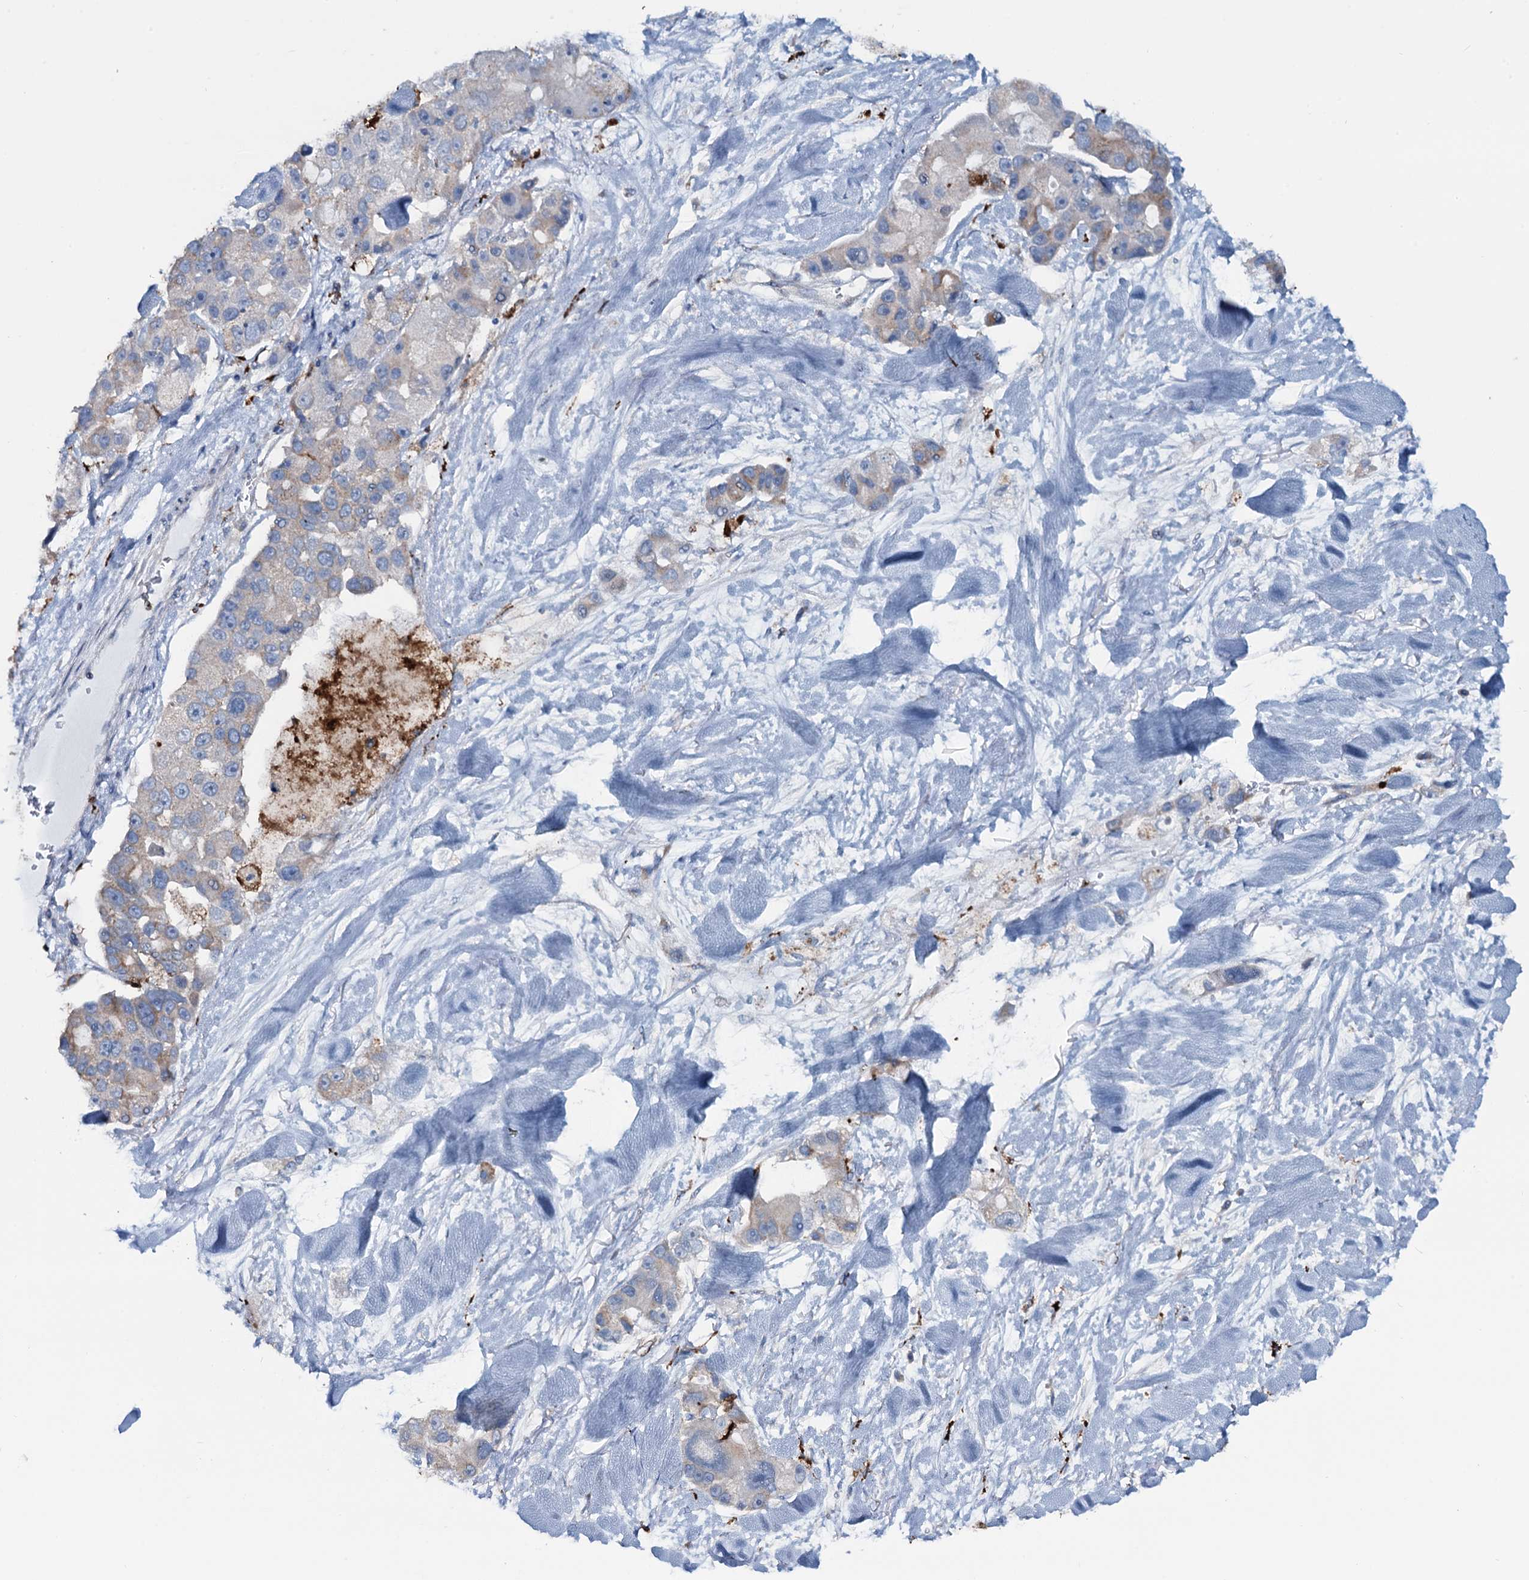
{"staining": {"intensity": "negative", "quantity": "none", "location": "none"}, "tissue": "lung cancer", "cell_type": "Tumor cells", "image_type": "cancer", "snomed": [{"axis": "morphology", "description": "Adenocarcinoma, NOS"}, {"axis": "topography", "description": "Lung"}], "caption": "An IHC image of lung cancer (adenocarcinoma) is shown. There is no staining in tumor cells of lung cancer (adenocarcinoma).", "gene": "OSBPL2", "patient": {"sex": "female", "age": 54}}